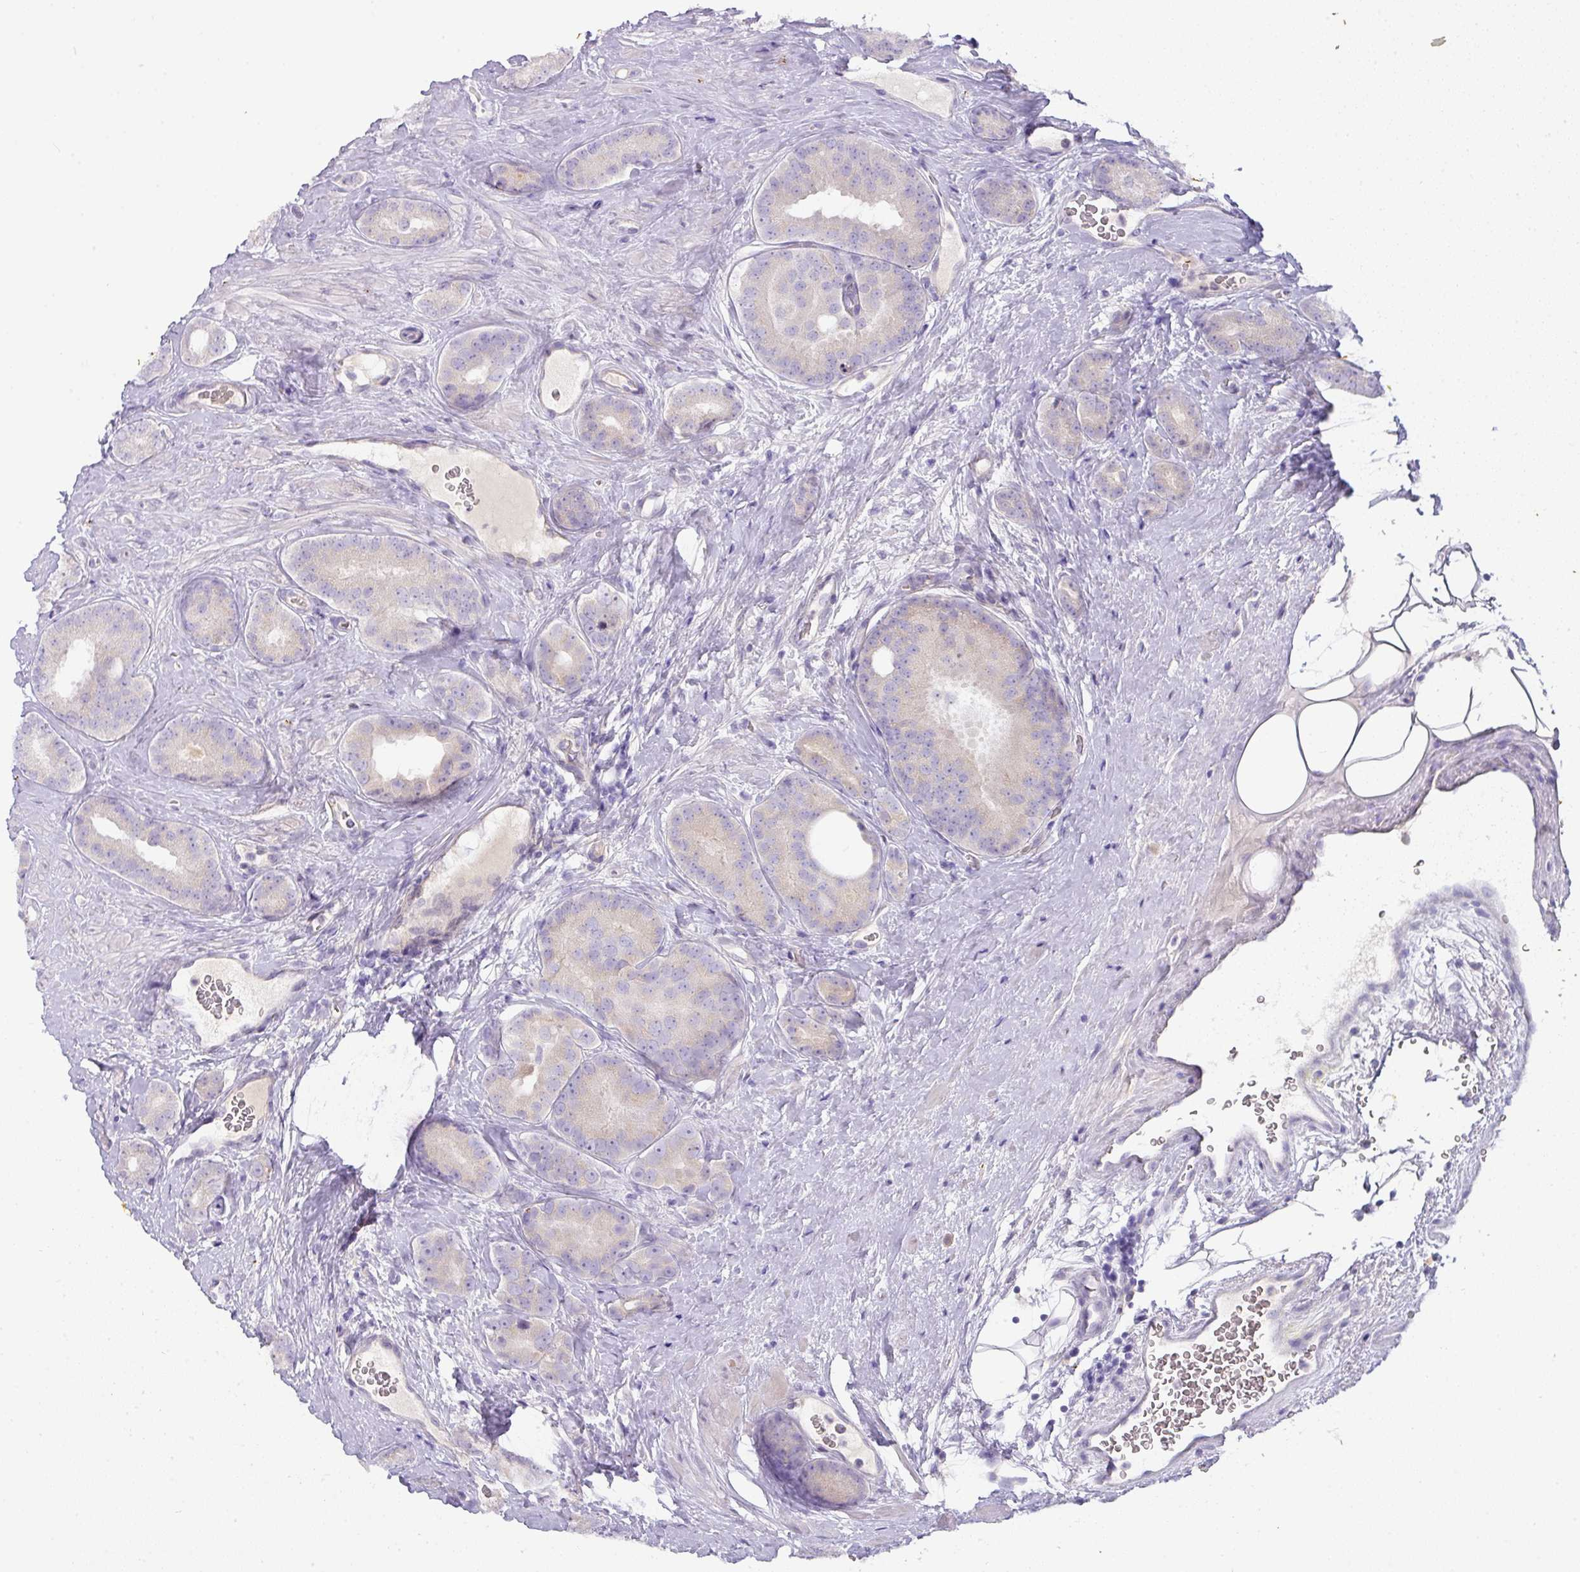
{"staining": {"intensity": "weak", "quantity": "<25%", "location": "cytoplasmic/membranous"}, "tissue": "prostate cancer", "cell_type": "Tumor cells", "image_type": "cancer", "snomed": [{"axis": "morphology", "description": "Adenocarcinoma, High grade"}, {"axis": "topography", "description": "Prostate"}], "caption": "Tumor cells show no significant staining in prostate cancer. (Brightfield microscopy of DAB immunohistochemistry (IHC) at high magnification).", "gene": "OR52N1", "patient": {"sex": "male", "age": 63}}